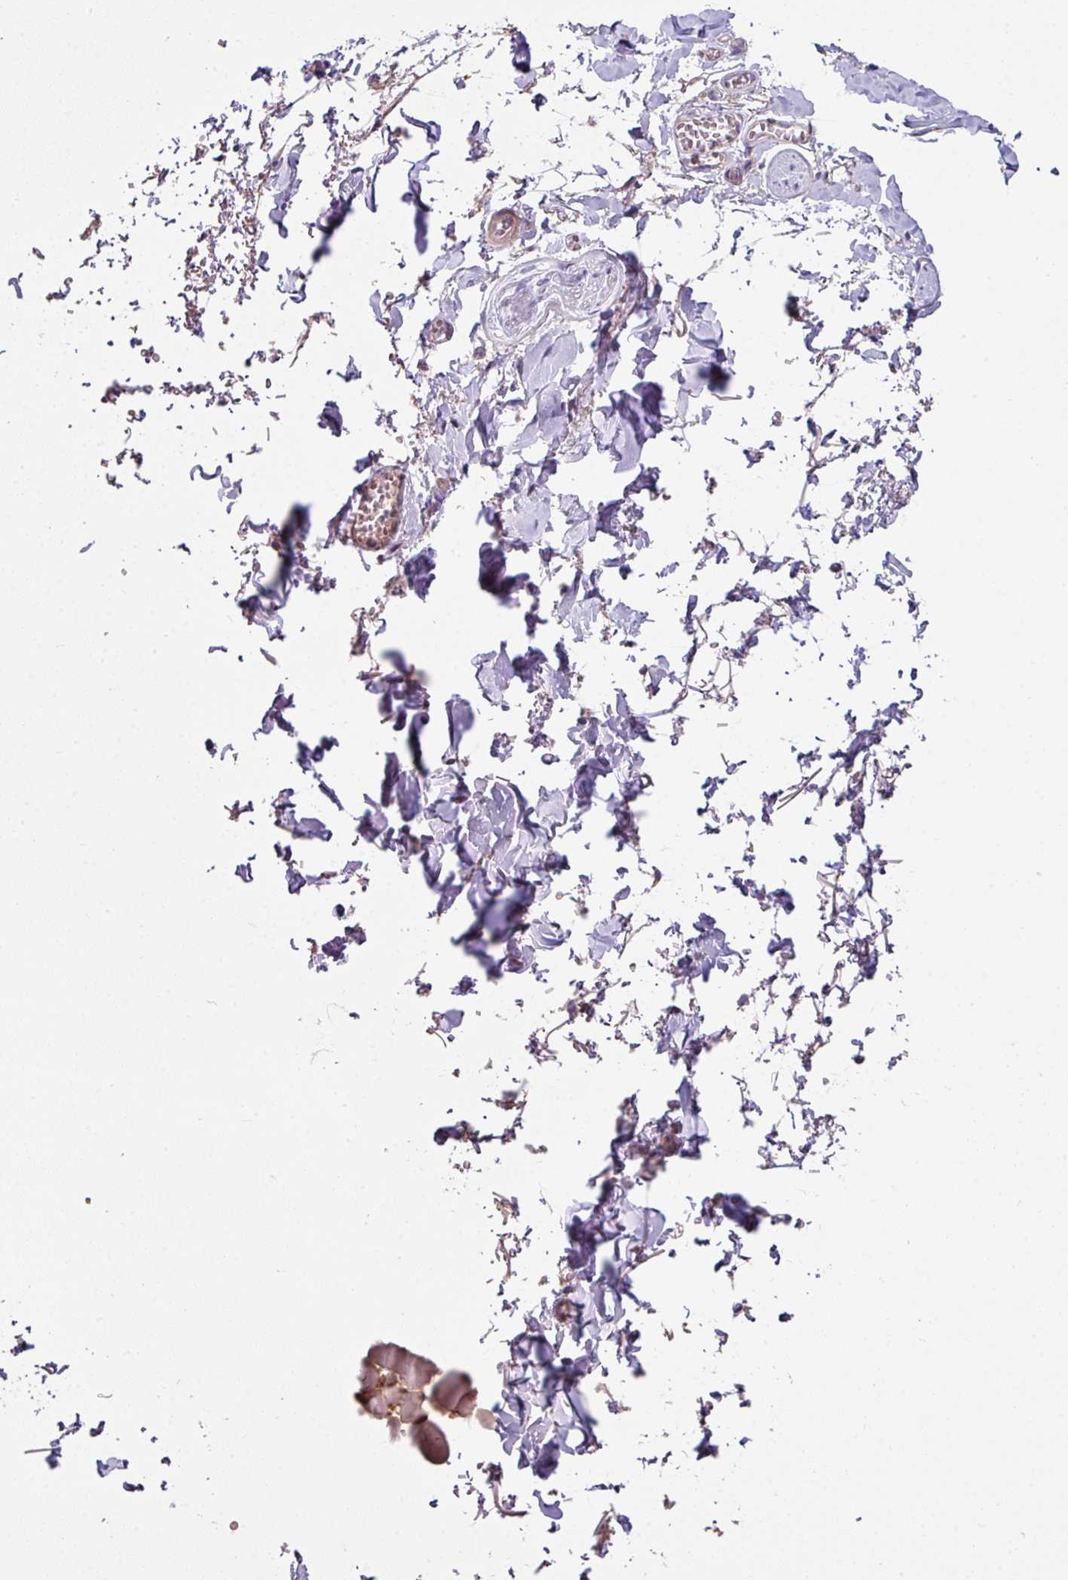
{"staining": {"intensity": "negative", "quantity": "none", "location": "none"}, "tissue": "adipose tissue", "cell_type": "Adipocytes", "image_type": "normal", "snomed": [{"axis": "morphology", "description": "Normal tissue, NOS"}, {"axis": "topography", "description": "Vulva"}, {"axis": "topography", "description": "Vagina"}, {"axis": "topography", "description": "Peripheral nerve tissue"}], "caption": "The micrograph demonstrates no significant positivity in adipocytes of adipose tissue.", "gene": "LRRC9", "patient": {"sex": "female", "age": 66}}